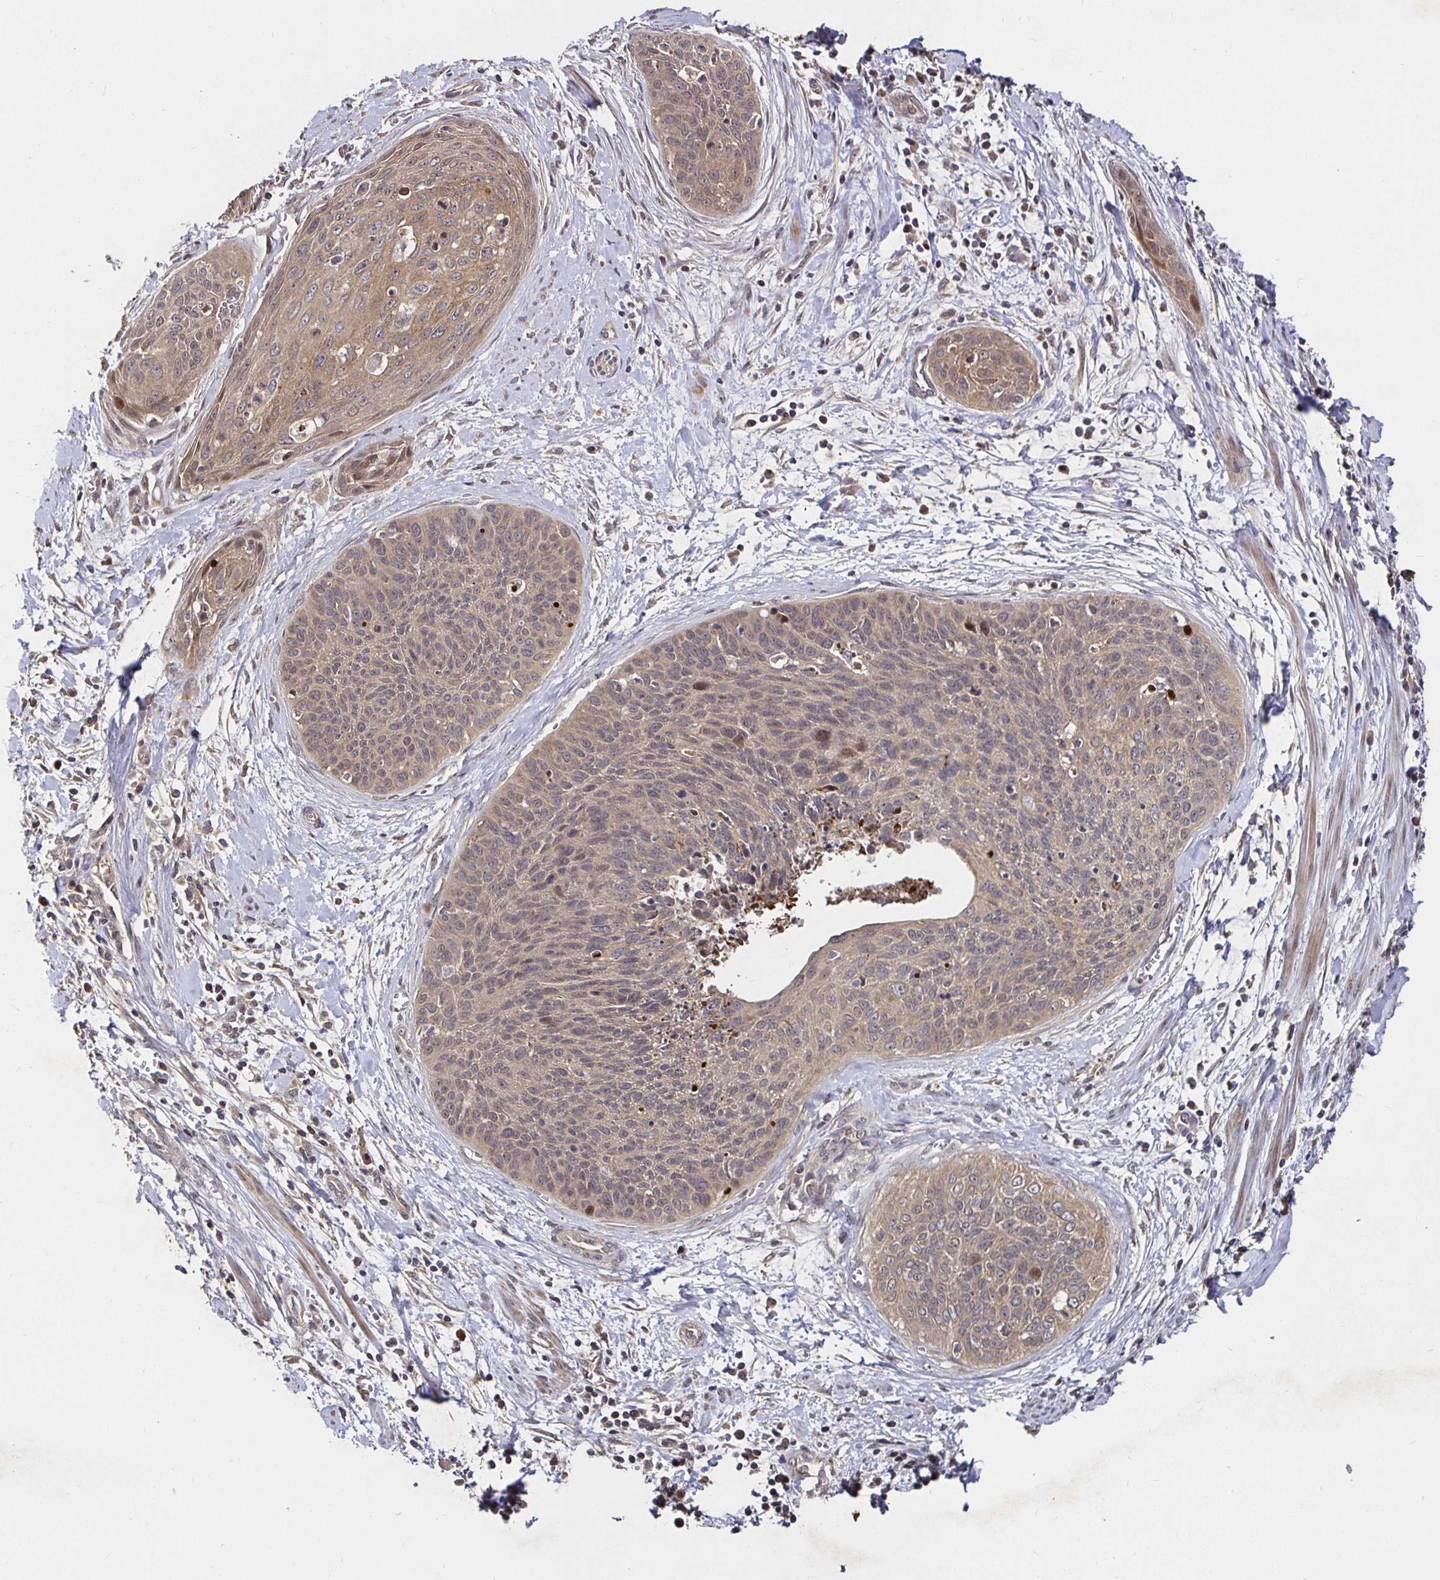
{"staining": {"intensity": "weak", "quantity": ">75%", "location": "cytoplasmic/membranous"}, "tissue": "cervical cancer", "cell_type": "Tumor cells", "image_type": "cancer", "snomed": [{"axis": "morphology", "description": "Squamous cell carcinoma, NOS"}, {"axis": "topography", "description": "Cervix"}], "caption": "Protein analysis of cervical cancer tissue demonstrates weak cytoplasmic/membranous expression in approximately >75% of tumor cells.", "gene": "SMYD3", "patient": {"sex": "female", "age": 55}}